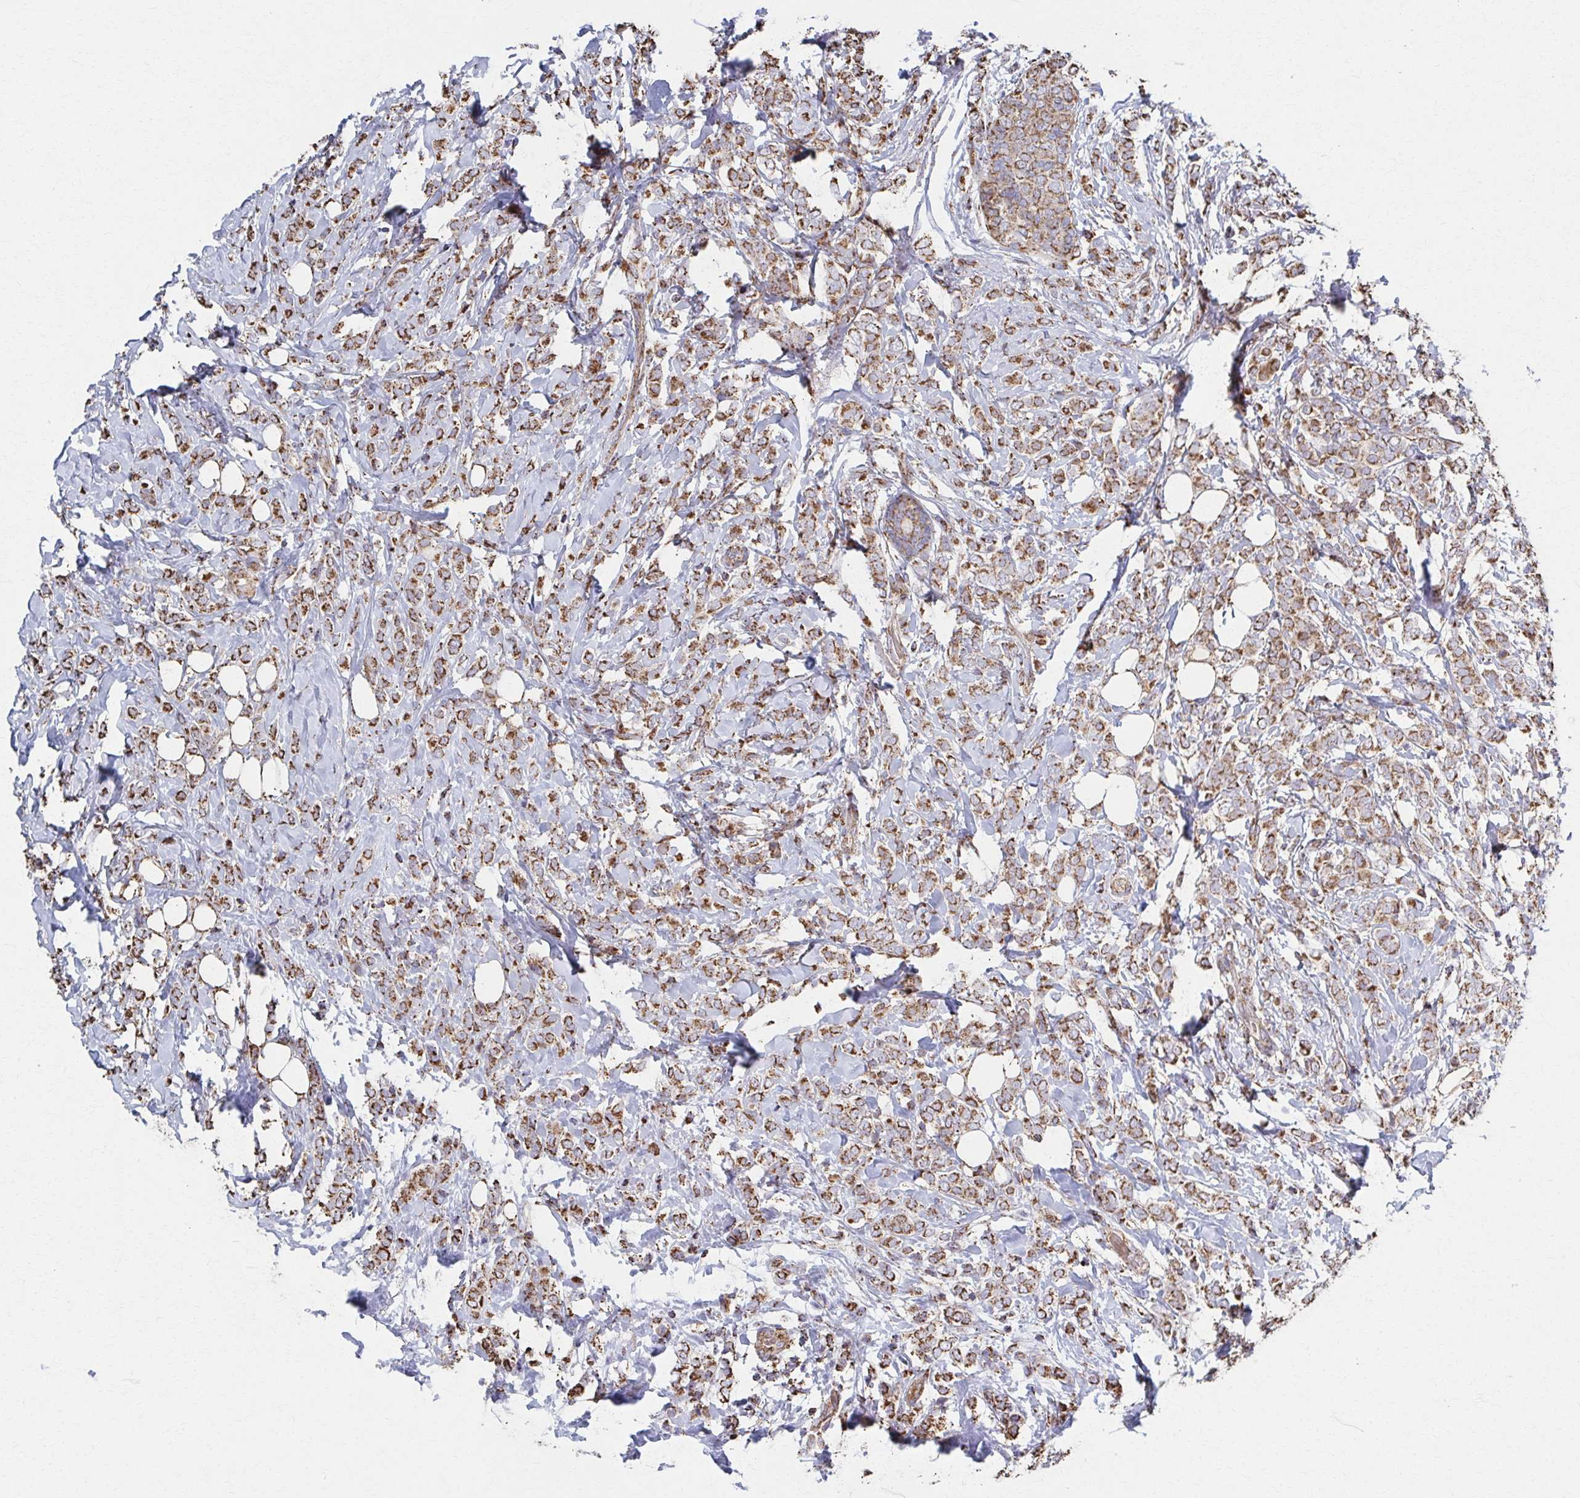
{"staining": {"intensity": "strong", "quantity": ">75%", "location": "cytoplasmic/membranous"}, "tissue": "breast cancer", "cell_type": "Tumor cells", "image_type": "cancer", "snomed": [{"axis": "morphology", "description": "Lobular carcinoma"}, {"axis": "topography", "description": "Breast"}], "caption": "Lobular carcinoma (breast) tissue shows strong cytoplasmic/membranous staining in about >75% of tumor cells", "gene": "SAT1", "patient": {"sex": "female", "age": 49}}